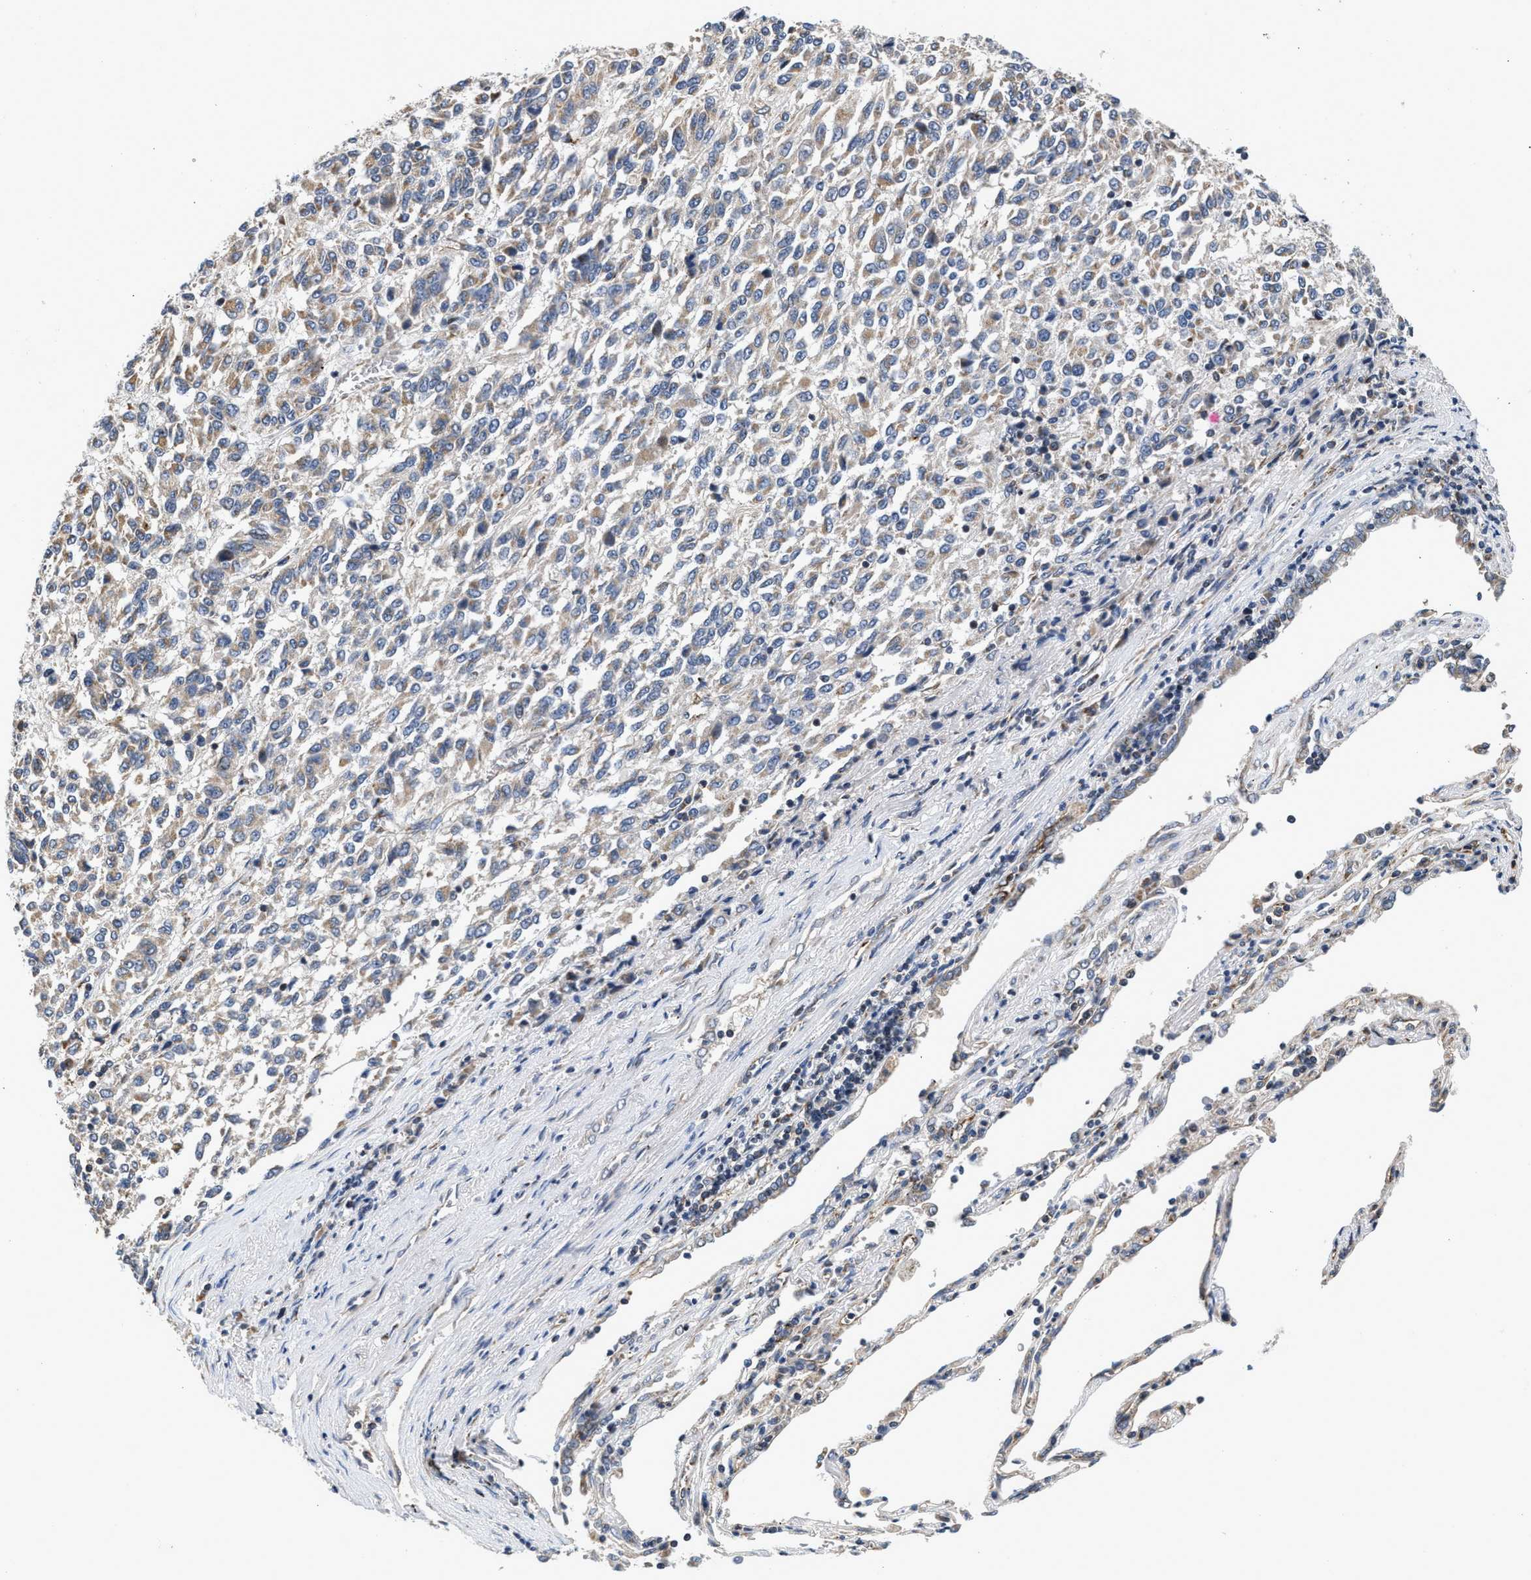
{"staining": {"intensity": "moderate", "quantity": "25%-75%", "location": "cytoplasmic/membranous"}, "tissue": "melanoma", "cell_type": "Tumor cells", "image_type": "cancer", "snomed": [{"axis": "morphology", "description": "Malignant melanoma, Metastatic site"}, {"axis": "topography", "description": "Lung"}], "caption": "This image reveals immunohistochemistry staining of human melanoma, with medium moderate cytoplasmic/membranous staining in approximately 25%-75% of tumor cells.", "gene": "PIM1", "patient": {"sex": "male", "age": 64}}